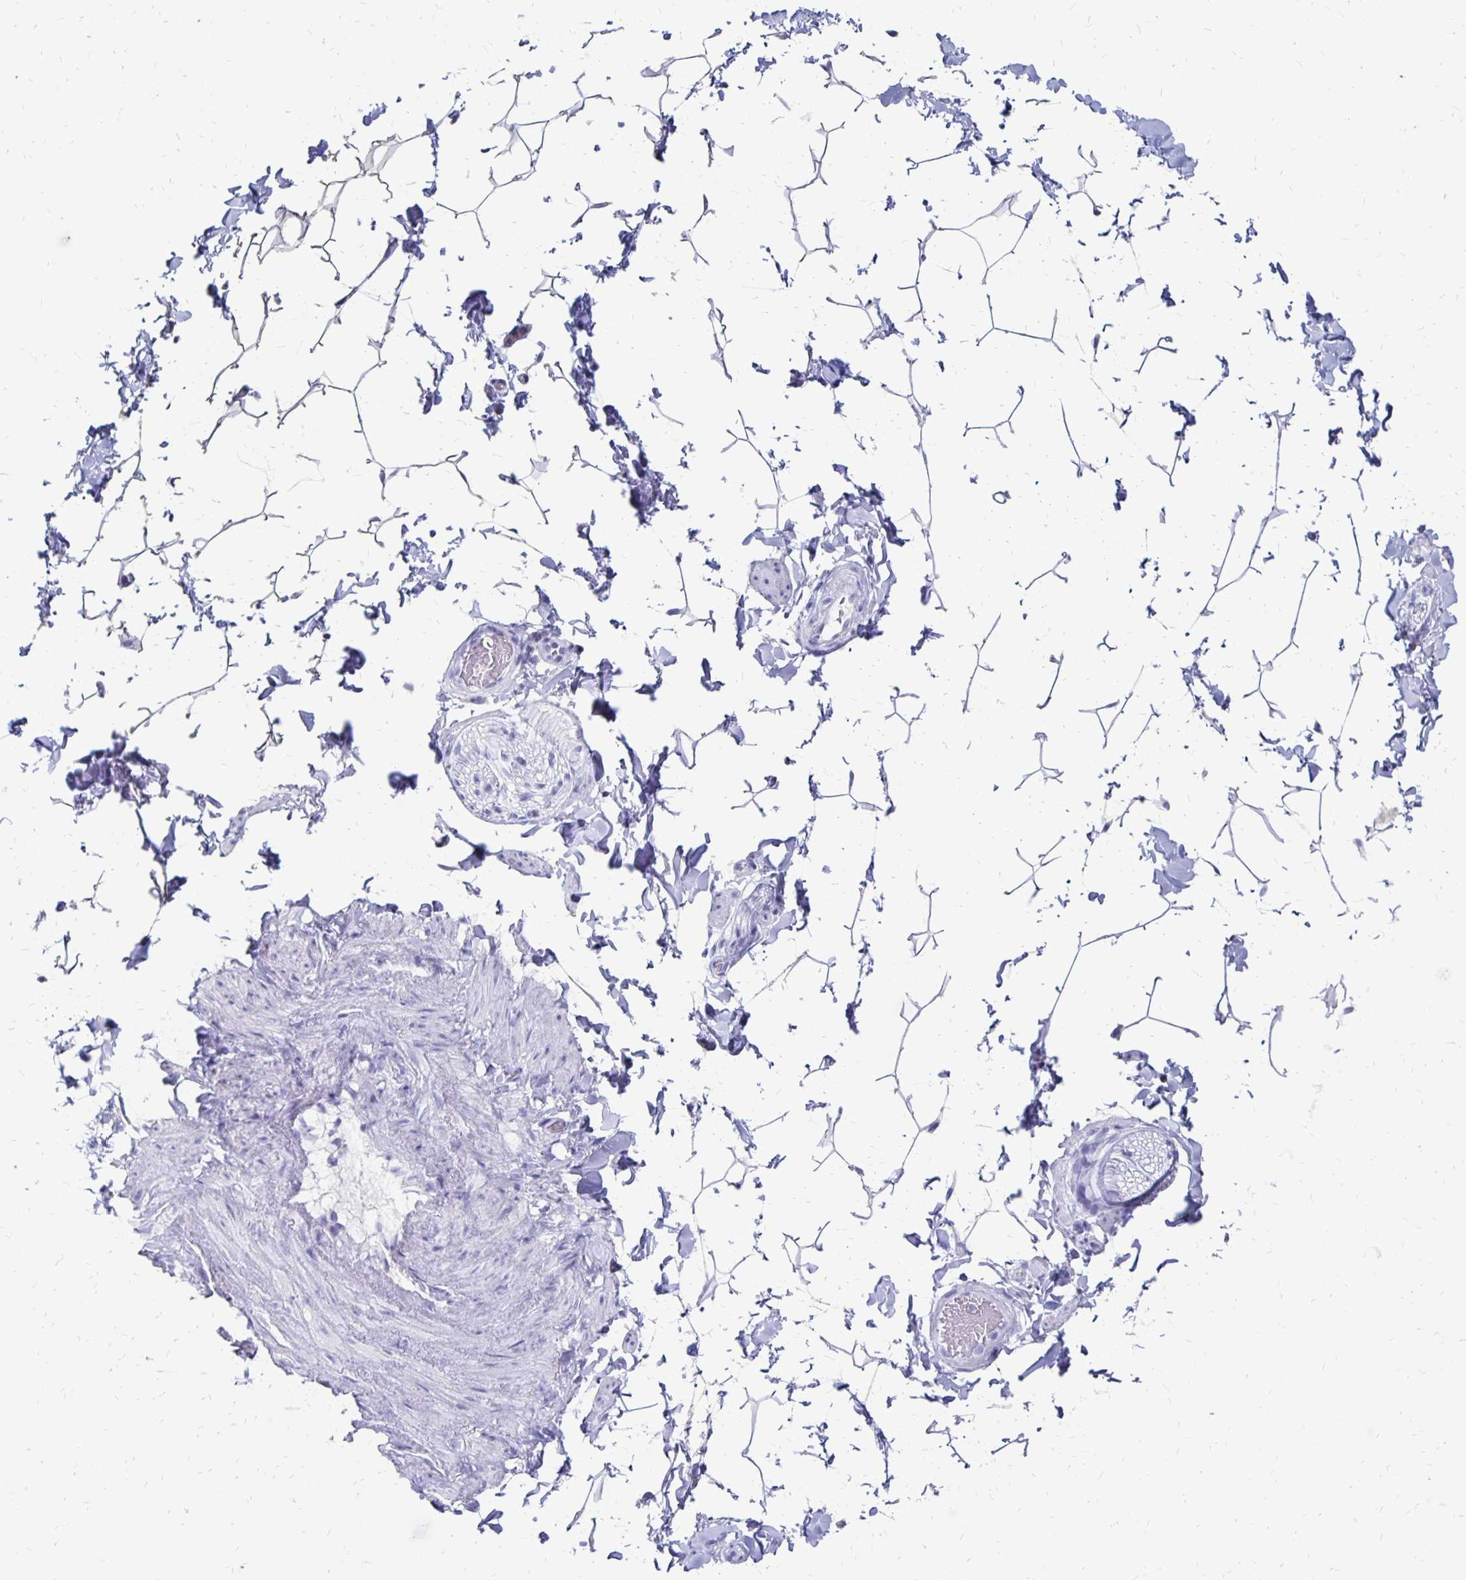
{"staining": {"intensity": "negative", "quantity": "none", "location": "none"}, "tissue": "adipose tissue", "cell_type": "Adipocytes", "image_type": "normal", "snomed": [{"axis": "morphology", "description": "Normal tissue, NOS"}, {"axis": "topography", "description": "Epididymis"}, {"axis": "topography", "description": "Peripheral nerve tissue"}], "caption": "Immunohistochemistry photomicrograph of unremarkable adipose tissue stained for a protein (brown), which reveals no expression in adipocytes. (DAB IHC with hematoxylin counter stain).", "gene": "SYT2", "patient": {"sex": "male", "age": 32}}